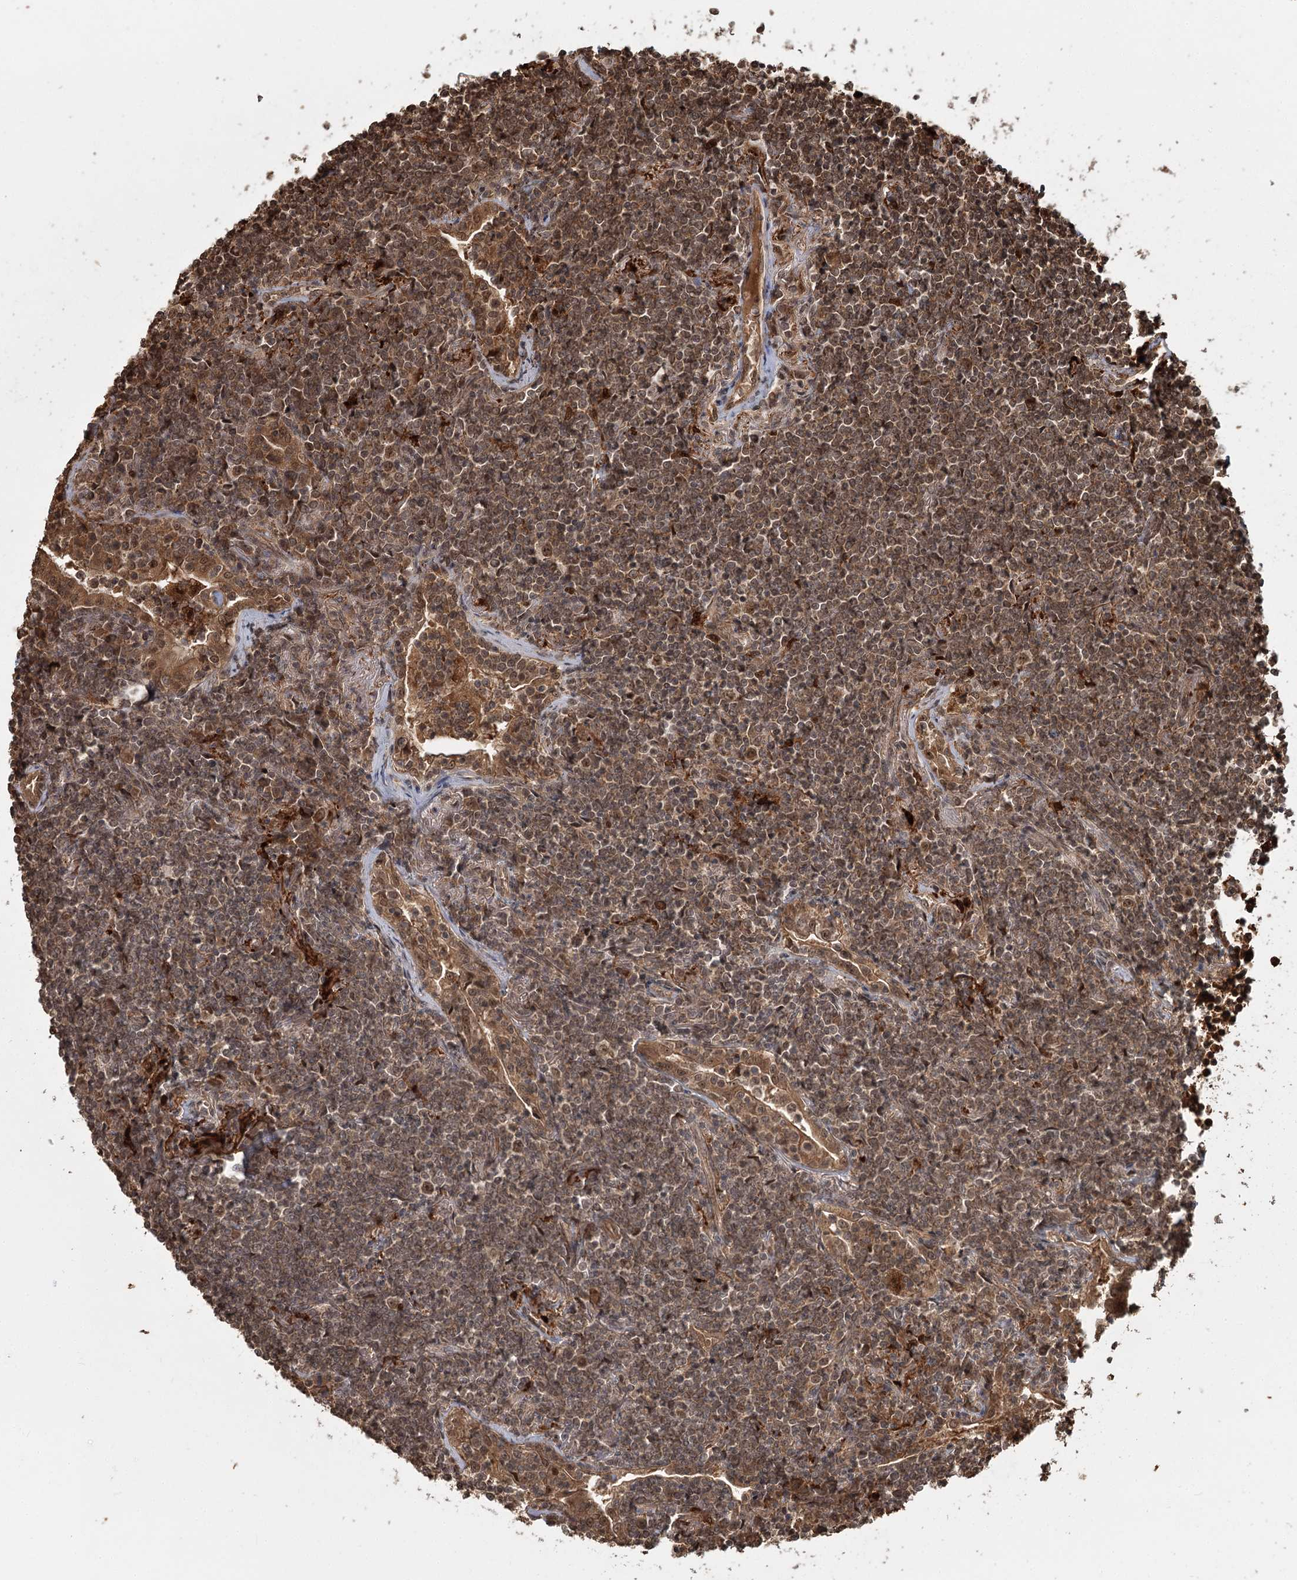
{"staining": {"intensity": "moderate", "quantity": ">75%", "location": "cytoplasmic/membranous"}, "tissue": "lymphoma", "cell_type": "Tumor cells", "image_type": "cancer", "snomed": [{"axis": "morphology", "description": "Malignant lymphoma, non-Hodgkin's type, Low grade"}, {"axis": "topography", "description": "Lung"}], "caption": "Immunohistochemistry (IHC) staining of lymphoma, which reveals medium levels of moderate cytoplasmic/membranous expression in approximately >75% of tumor cells indicating moderate cytoplasmic/membranous protein positivity. The staining was performed using DAB (3,3'-diaminobenzidine) (brown) for protein detection and nuclei were counterstained in hematoxylin (blue).", "gene": "N6AMT1", "patient": {"sex": "female", "age": 71}}